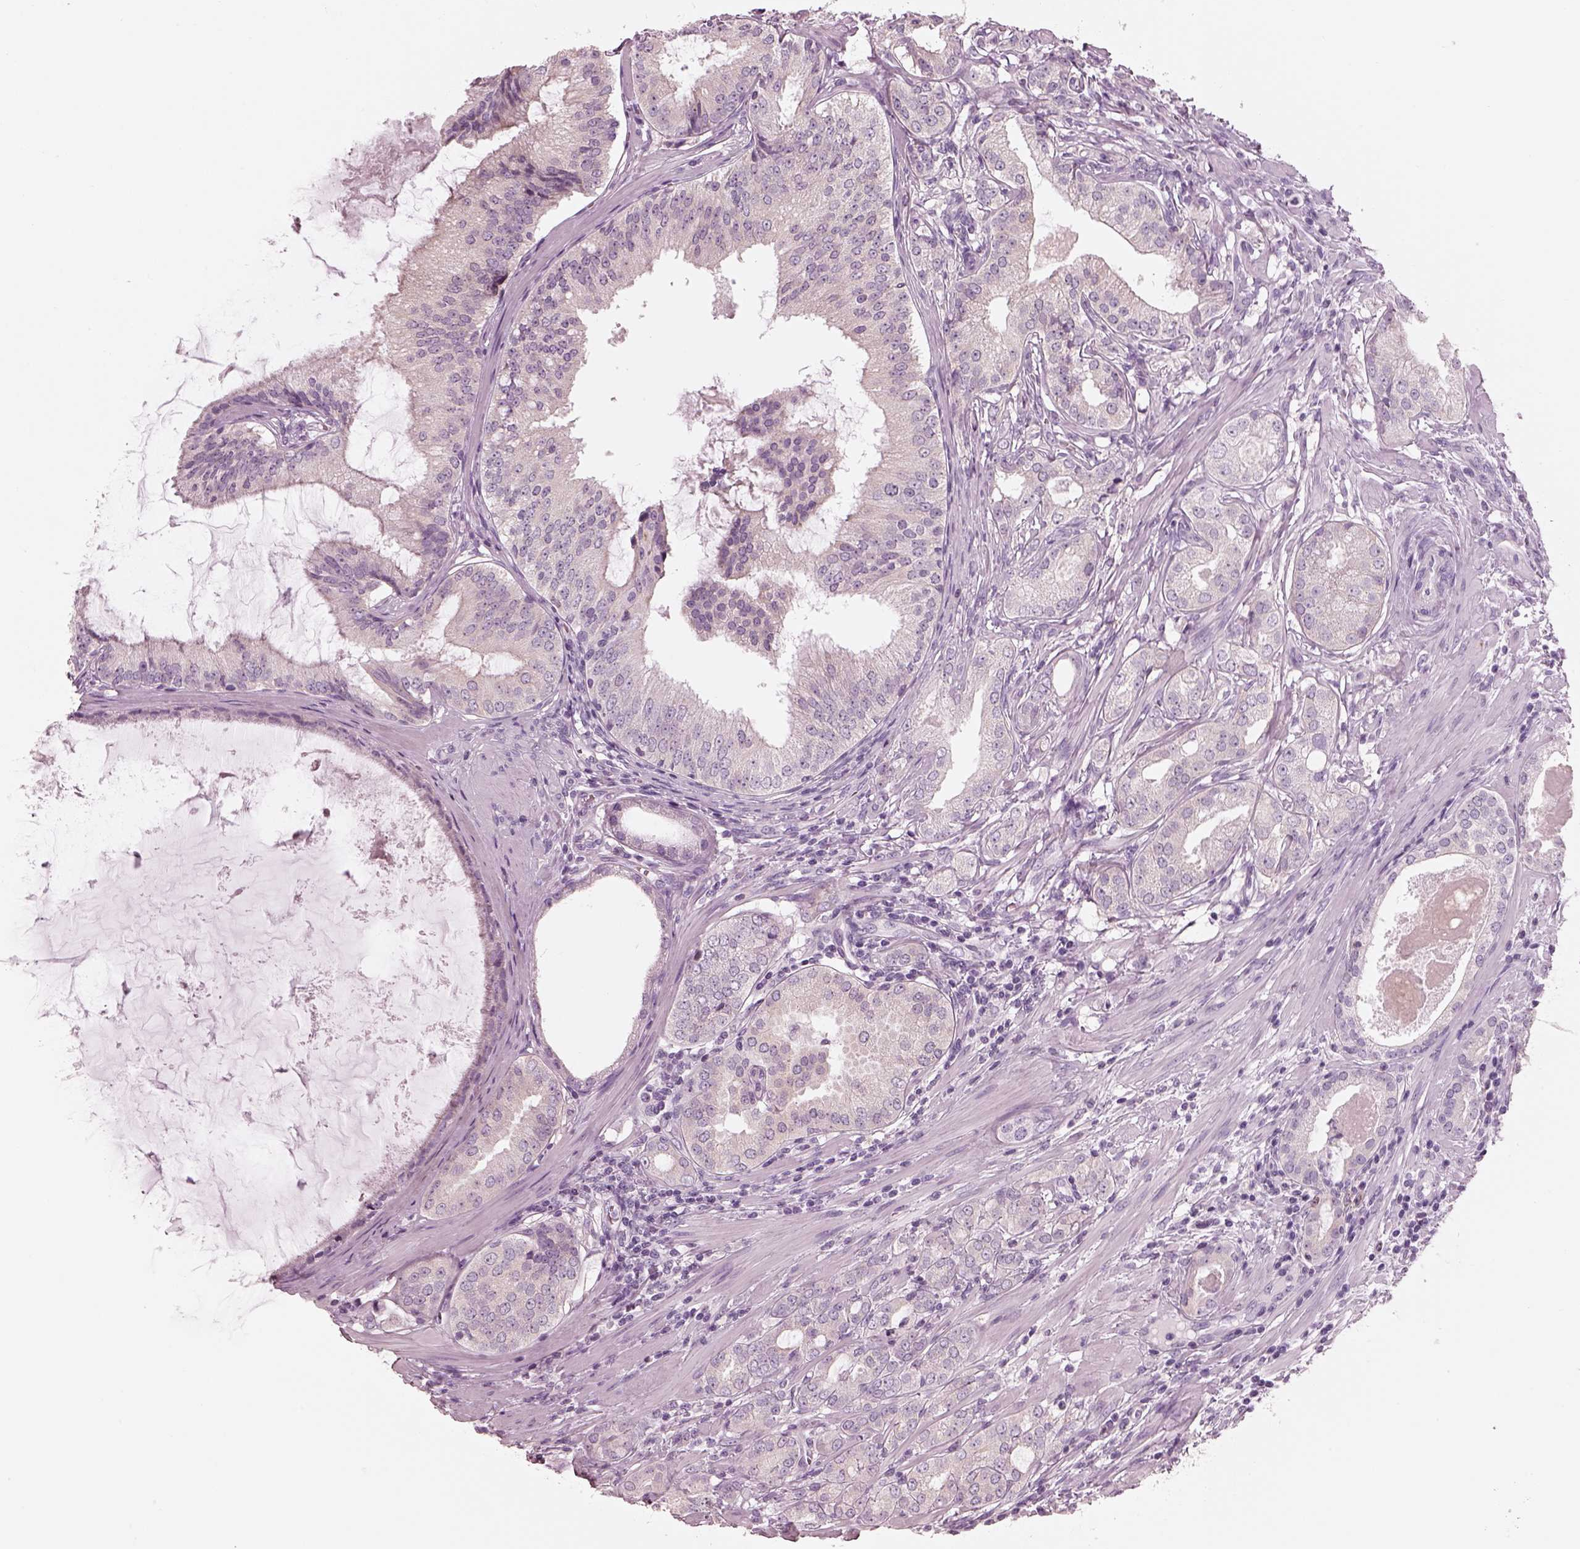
{"staining": {"intensity": "negative", "quantity": "none", "location": "none"}, "tissue": "prostate cancer", "cell_type": "Tumor cells", "image_type": "cancer", "snomed": [{"axis": "morphology", "description": "Adenocarcinoma, High grade"}, {"axis": "topography", "description": "Prostate and seminal vesicle, NOS"}], "caption": "This is an immunohistochemistry (IHC) micrograph of prostate cancer. There is no staining in tumor cells.", "gene": "SLC27A2", "patient": {"sex": "male", "age": 62}}